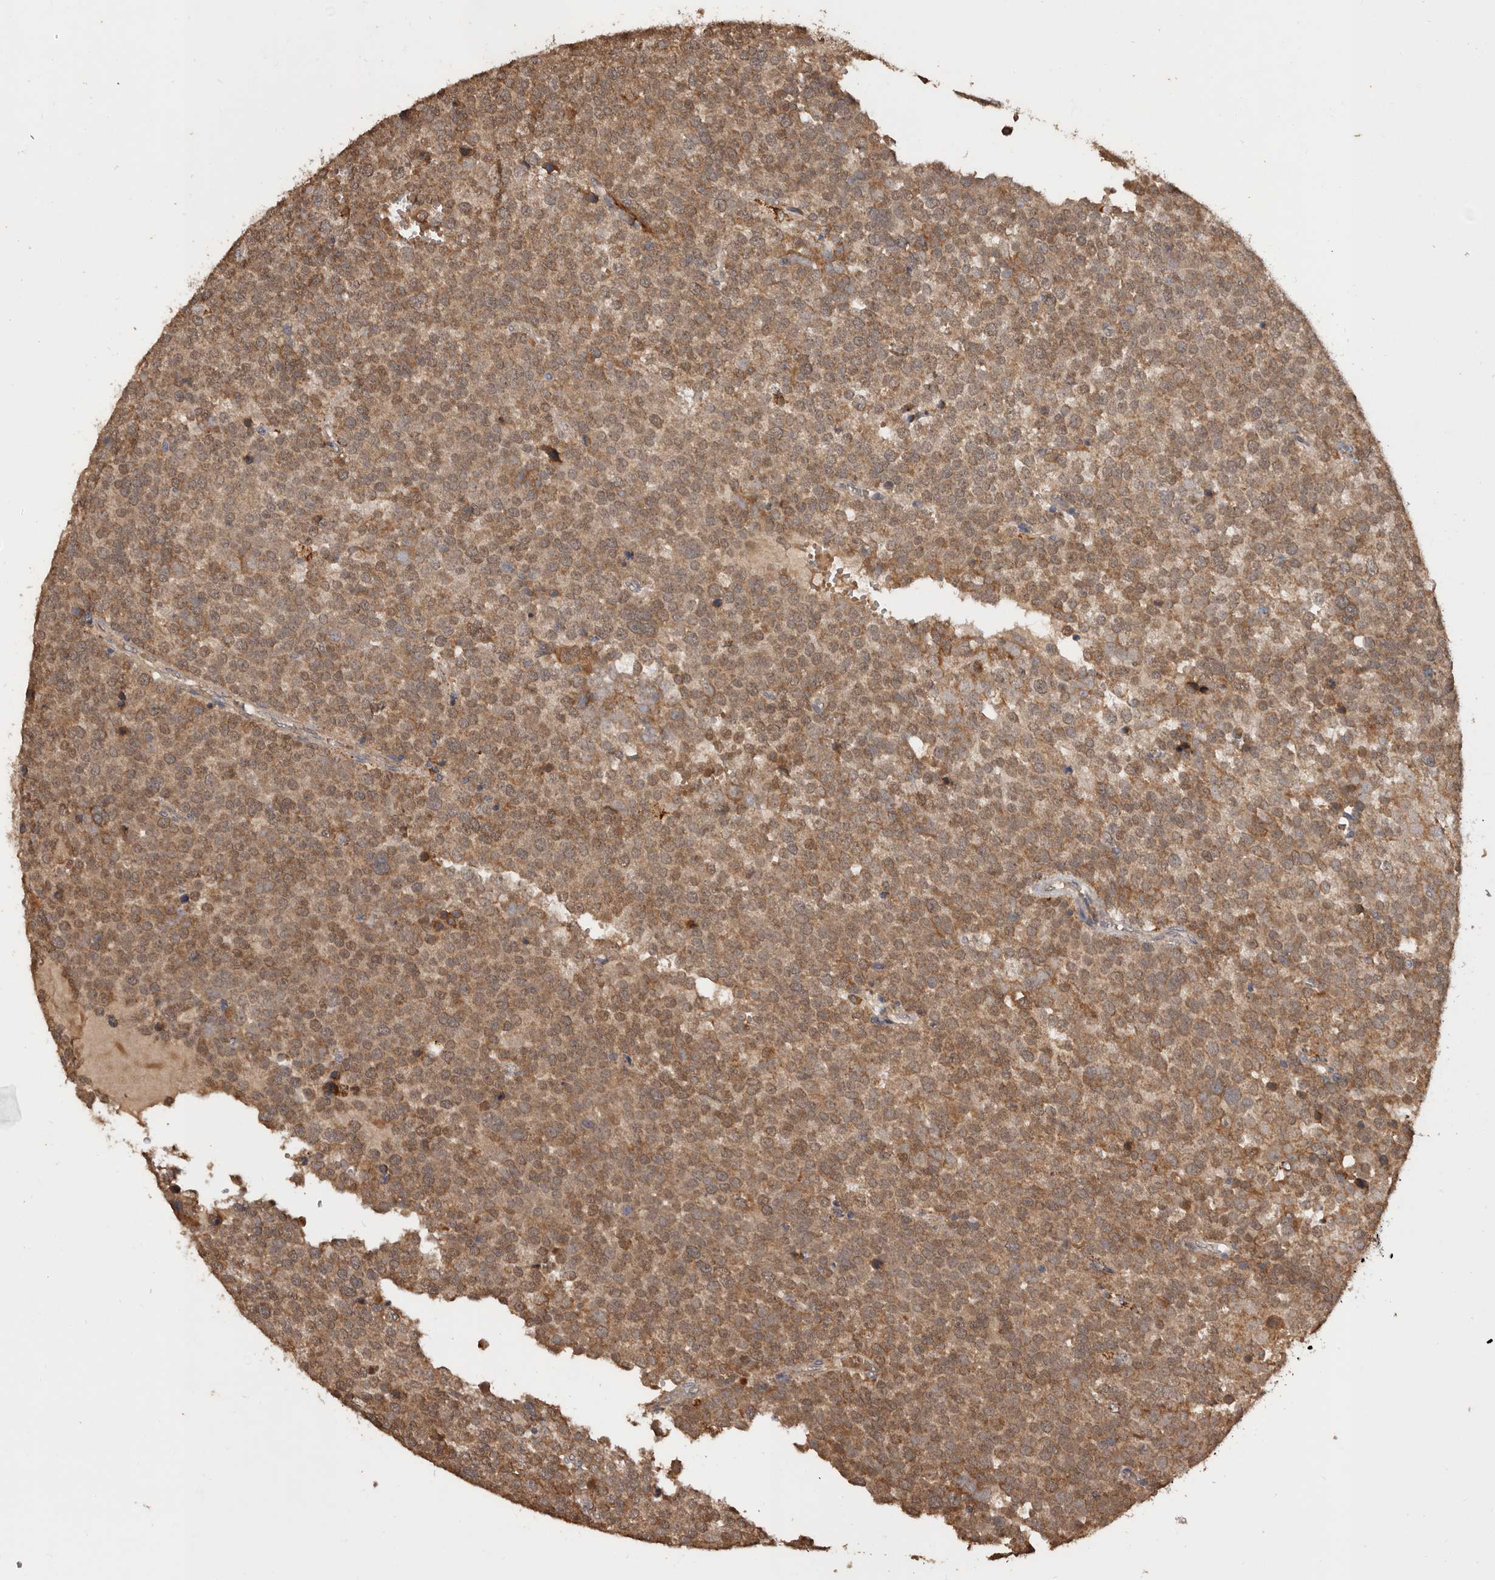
{"staining": {"intensity": "moderate", "quantity": ">75%", "location": "cytoplasmic/membranous"}, "tissue": "testis cancer", "cell_type": "Tumor cells", "image_type": "cancer", "snomed": [{"axis": "morphology", "description": "Seminoma, NOS"}, {"axis": "topography", "description": "Testis"}], "caption": "Immunohistochemical staining of human testis seminoma displays medium levels of moderate cytoplasmic/membranous protein expression in about >75% of tumor cells.", "gene": "AKAP7", "patient": {"sex": "male", "age": 71}}